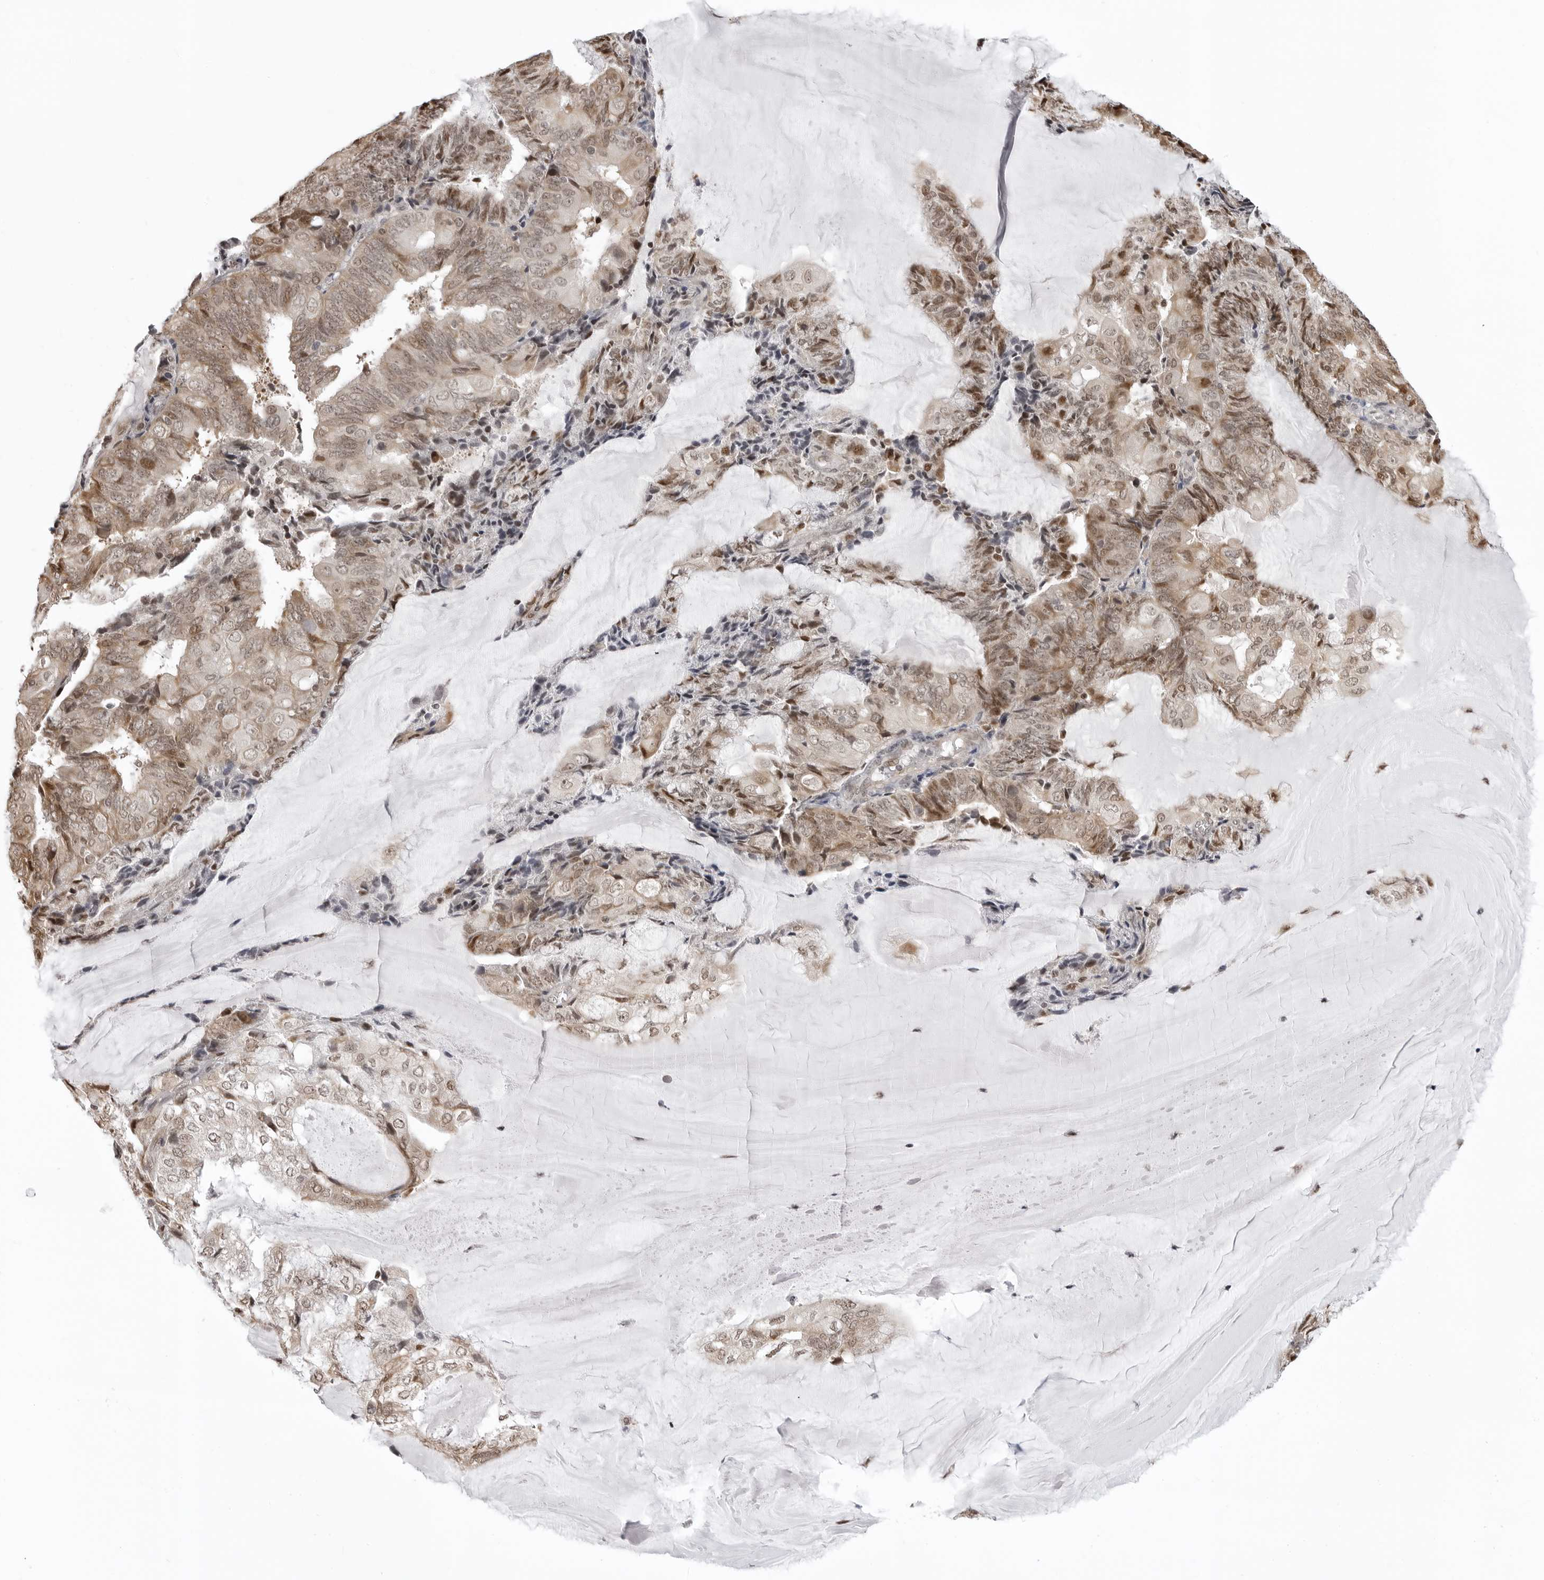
{"staining": {"intensity": "weak", "quantity": ">75%", "location": "cytoplasmic/membranous,nuclear"}, "tissue": "endometrial cancer", "cell_type": "Tumor cells", "image_type": "cancer", "snomed": [{"axis": "morphology", "description": "Adenocarcinoma, NOS"}, {"axis": "topography", "description": "Endometrium"}], "caption": "Protein expression analysis of endometrial adenocarcinoma reveals weak cytoplasmic/membranous and nuclear positivity in about >75% of tumor cells. The staining was performed using DAB (3,3'-diaminobenzidine), with brown indicating positive protein expression. Nuclei are stained blue with hematoxylin.", "gene": "PHF3", "patient": {"sex": "female", "age": 81}}